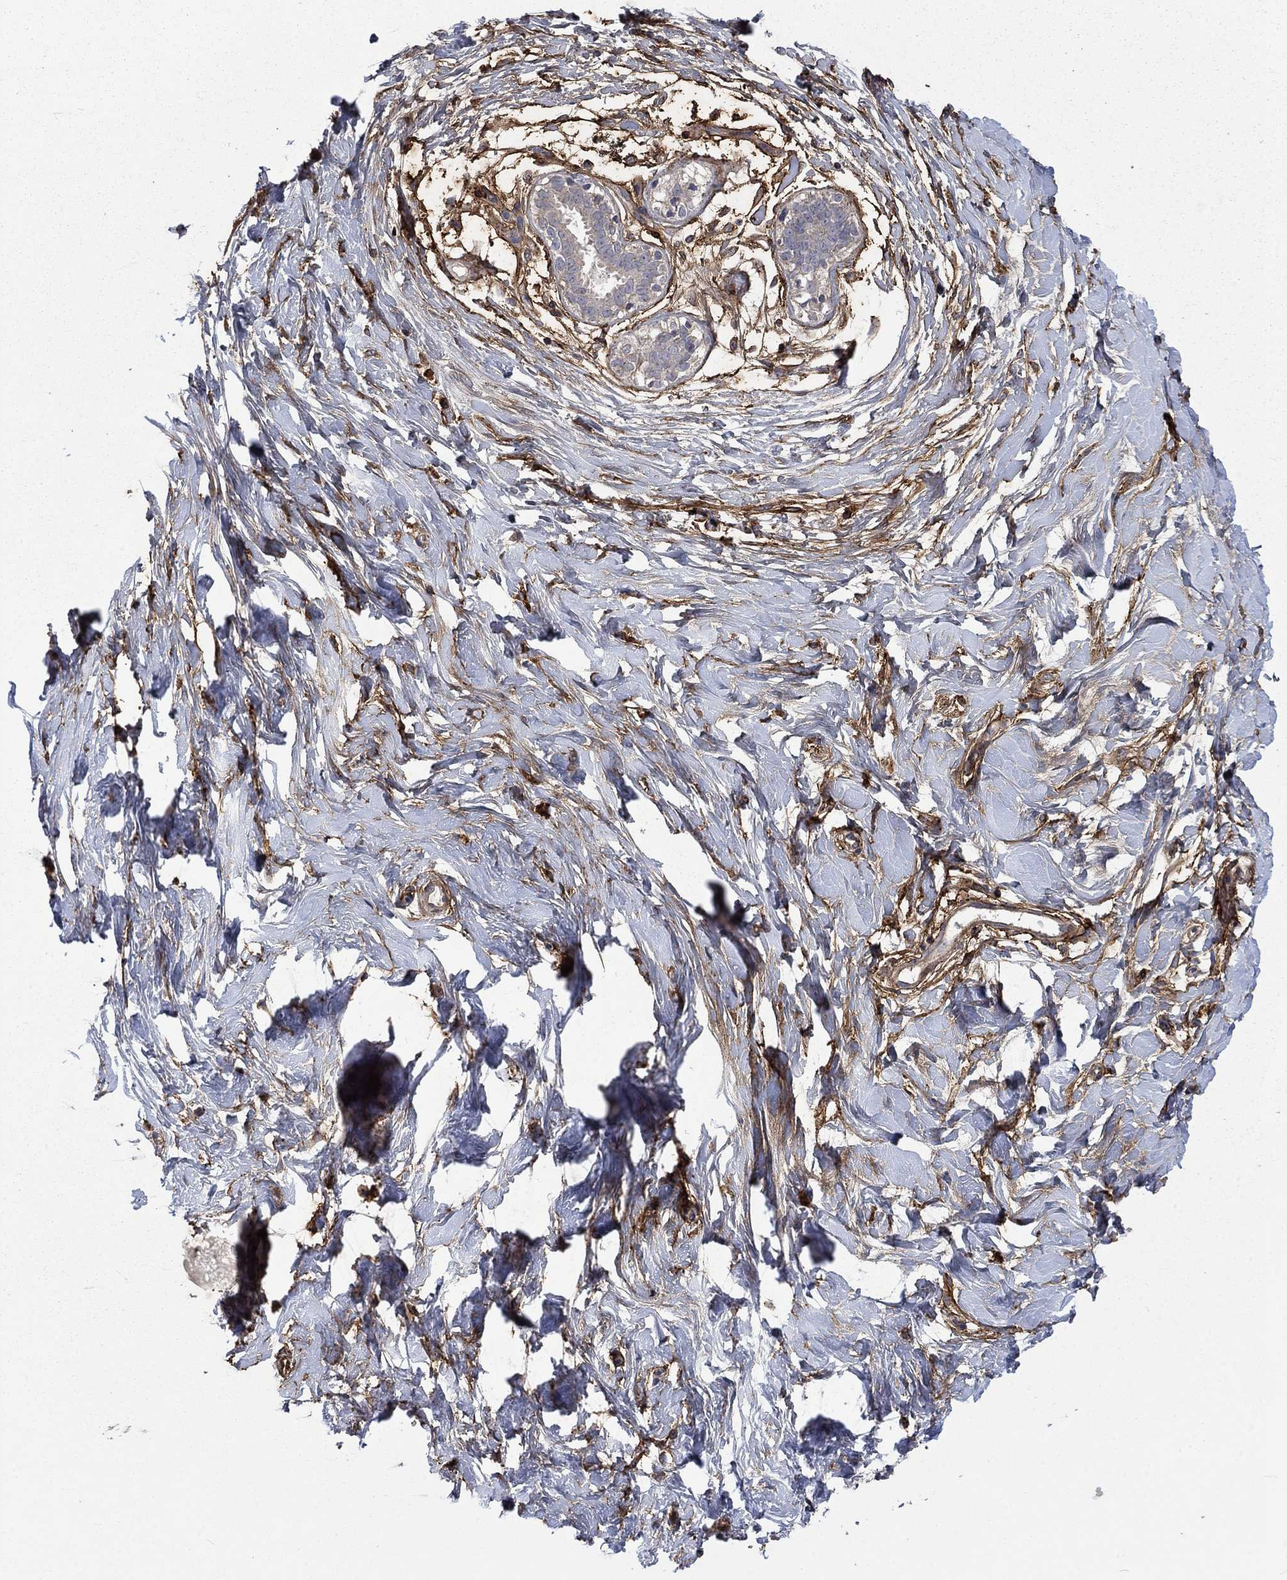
{"staining": {"intensity": "negative", "quantity": "none", "location": "none"}, "tissue": "breast", "cell_type": "Adipocytes", "image_type": "normal", "snomed": [{"axis": "morphology", "description": "Normal tissue, NOS"}, {"axis": "topography", "description": "Breast"}], "caption": "This is an immunohistochemistry photomicrograph of normal breast. There is no positivity in adipocytes.", "gene": "VCAN", "patient": {"sex": "female", "age": 37}}